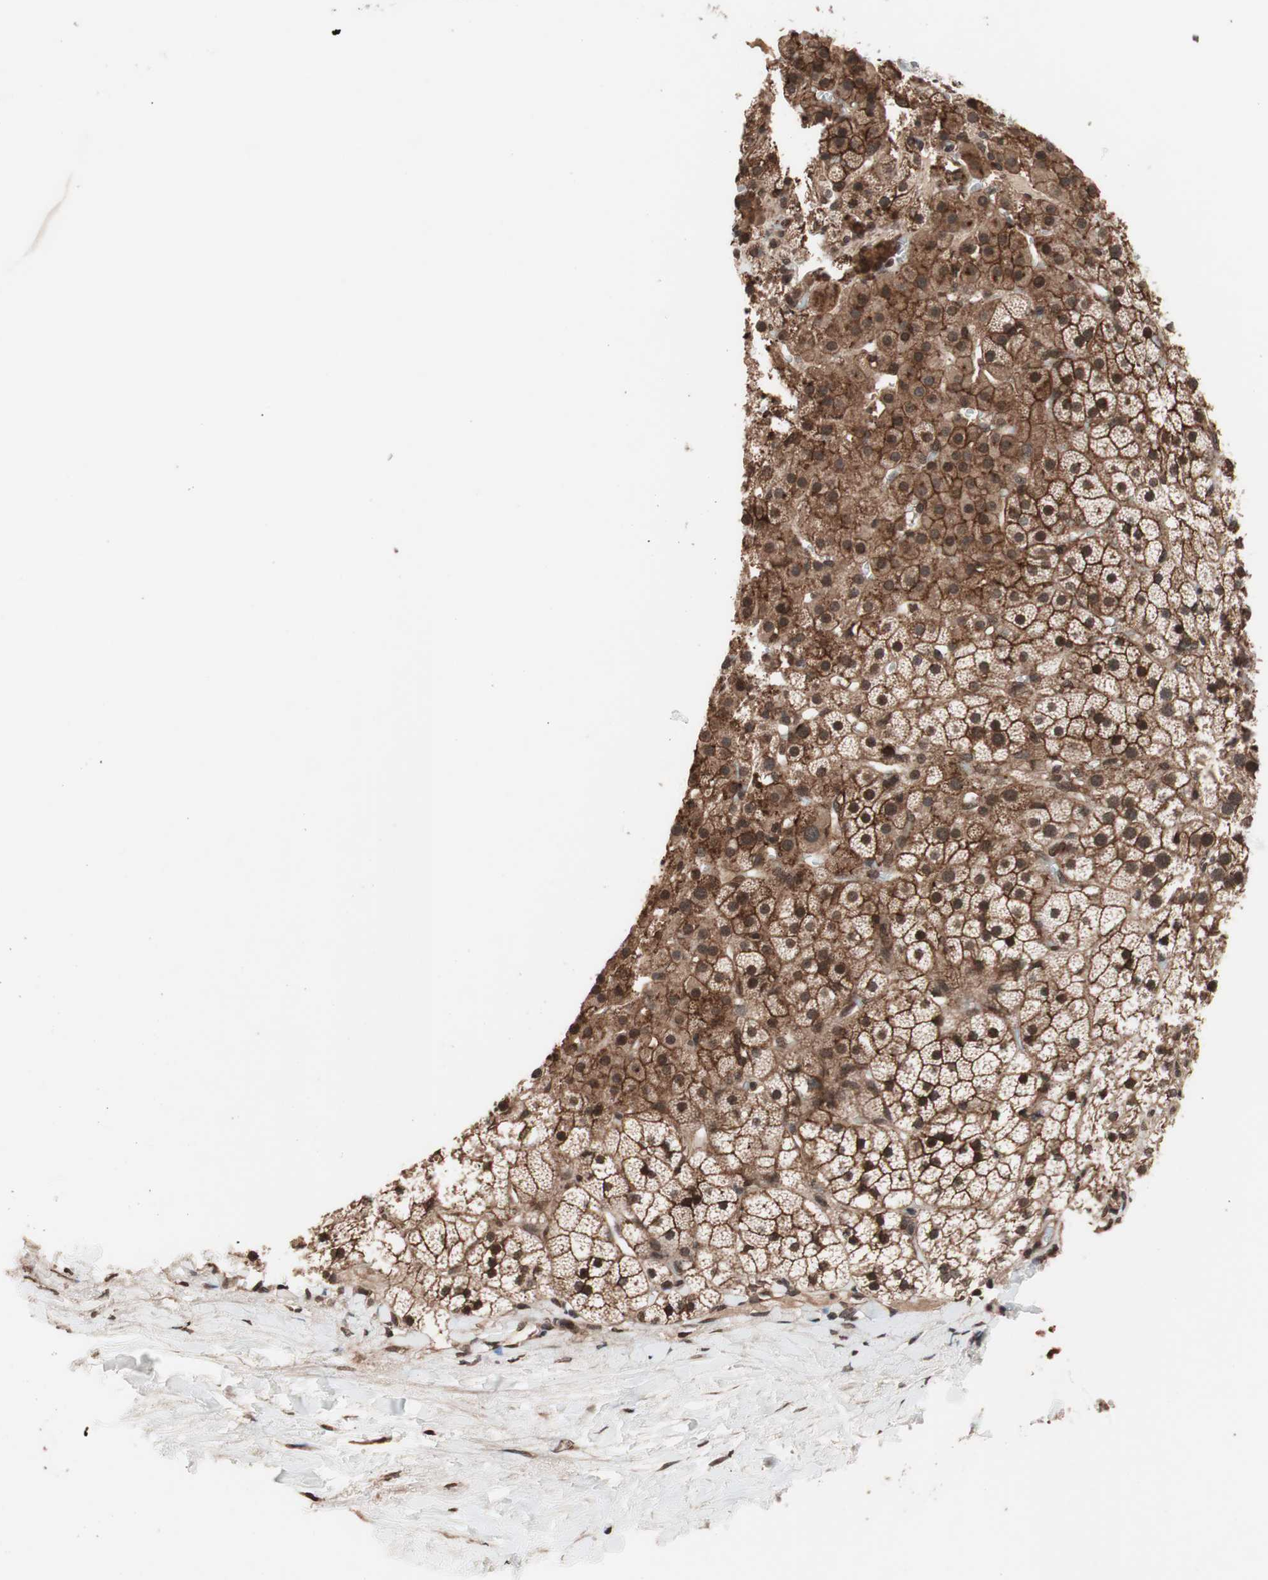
{"staining": {"intensity": "strong", "quantity": ">75%", "location": "cytoplasmic/membranous"}, "tissue": "adrenal gland", "cell_type": "Glandular cells", "image_type": "normal", "snomed": [{"axis": "morphology", "description": "Normal tissue, NOS"}, {"axis": "topography", "description": "Adrenal gland"}], "caption": "Immunohistochemical staining of normal adrenal gland displays >75% levels of strong cytoplasmic/membranous protein expression in about >75% of glandular cells. (DAB IHC with brightfield microscopy, high magnification).", "gene": "ZFC3H1", "patient": {"sex": "male", "age": 35}}